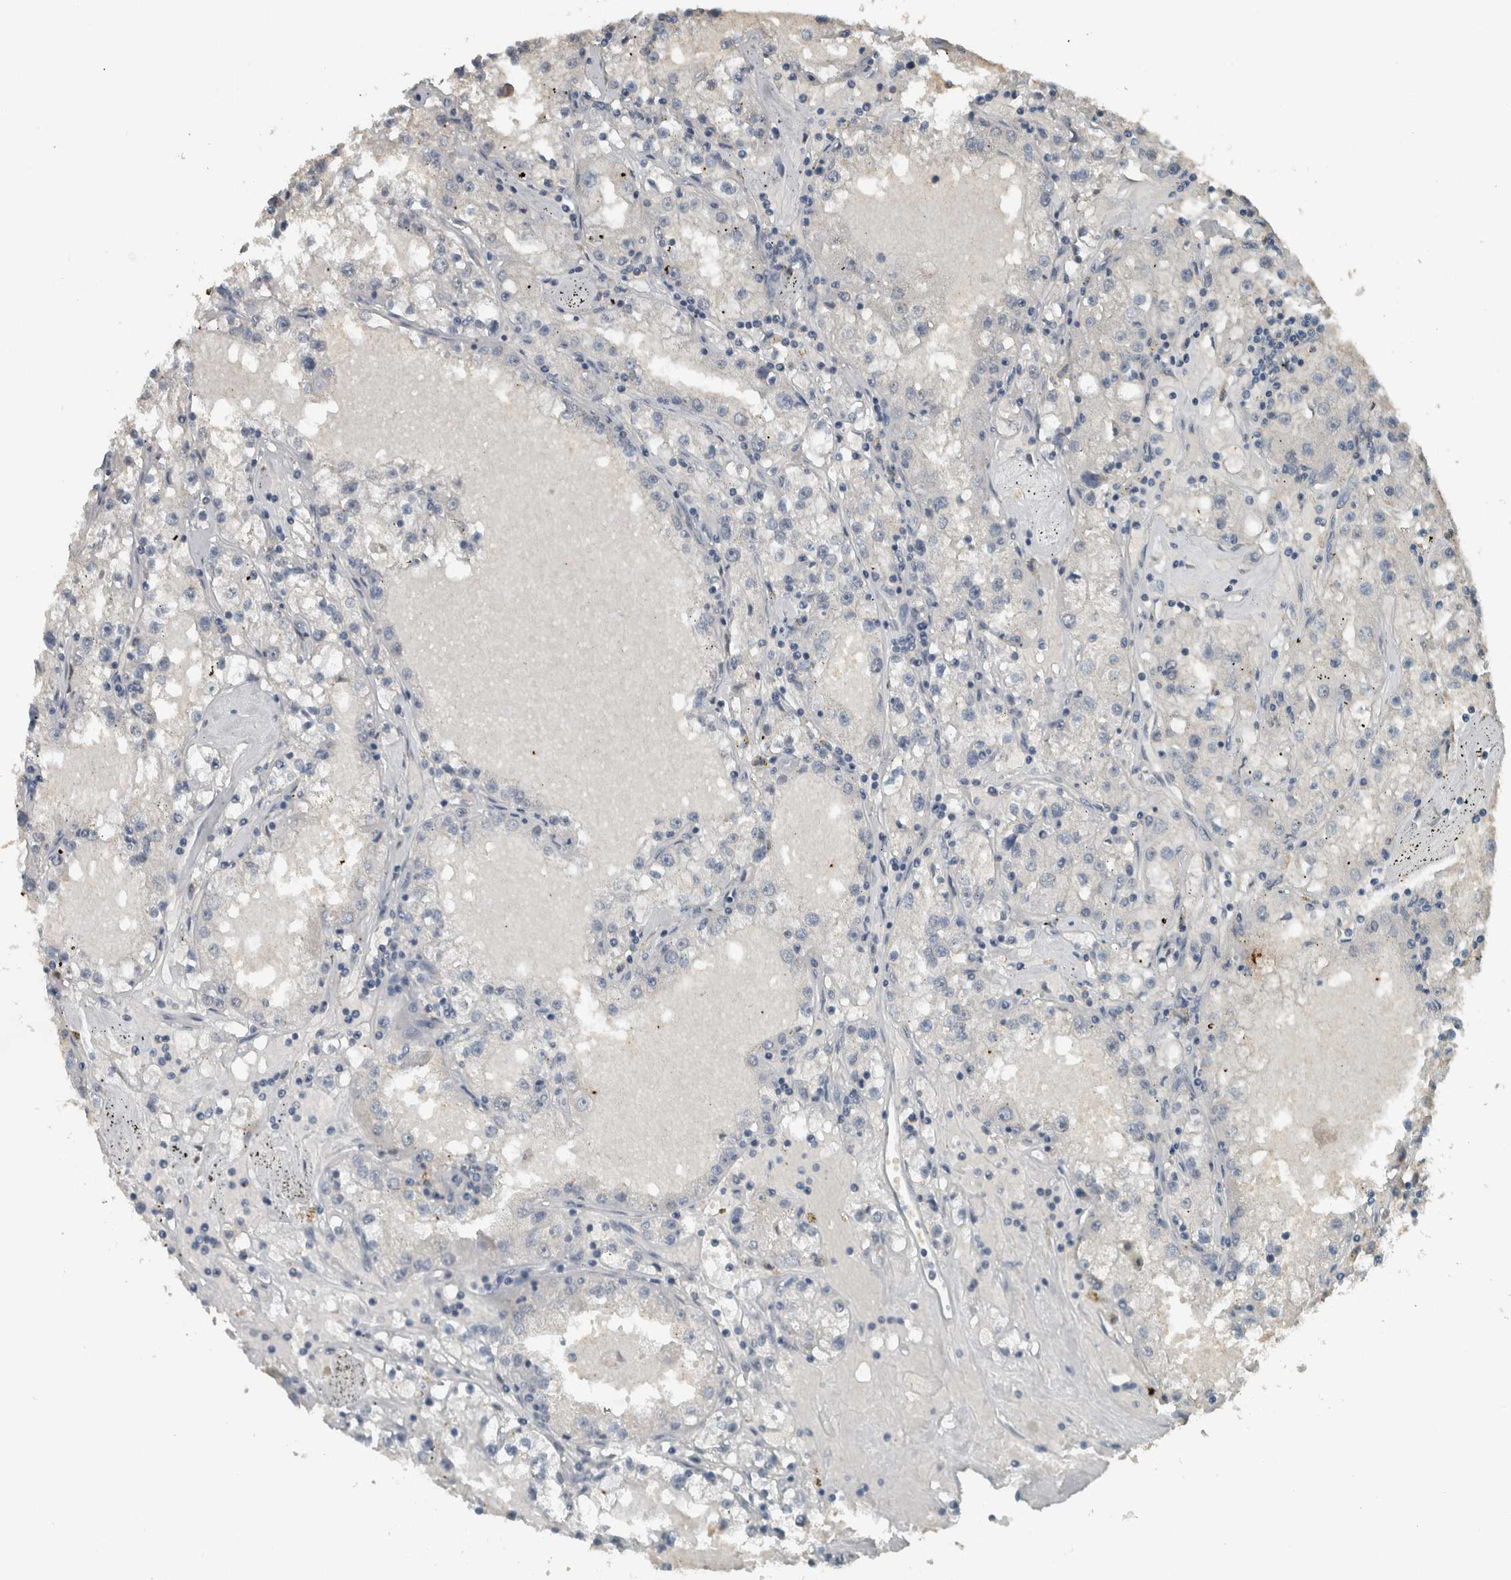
{"staining": {"intensity": "negative", "quantity": "none", "location": "none"}, "tissue": "renal cancer", "cell_type": "Tumor cells", "image_type": "cancer", "snomed": [{"axis": "morphology", "description": "Adenocarcinoma, NOS"}, {"axis": "topography", "description": "Kidney"}], "caption": "Renal cancer (adenocarcinoma) stained for a protein using immunohistochemistry shows no positivity tumor cells.", "gene": "ZNF24", "patient": {"sex": "male", "age": 56}}